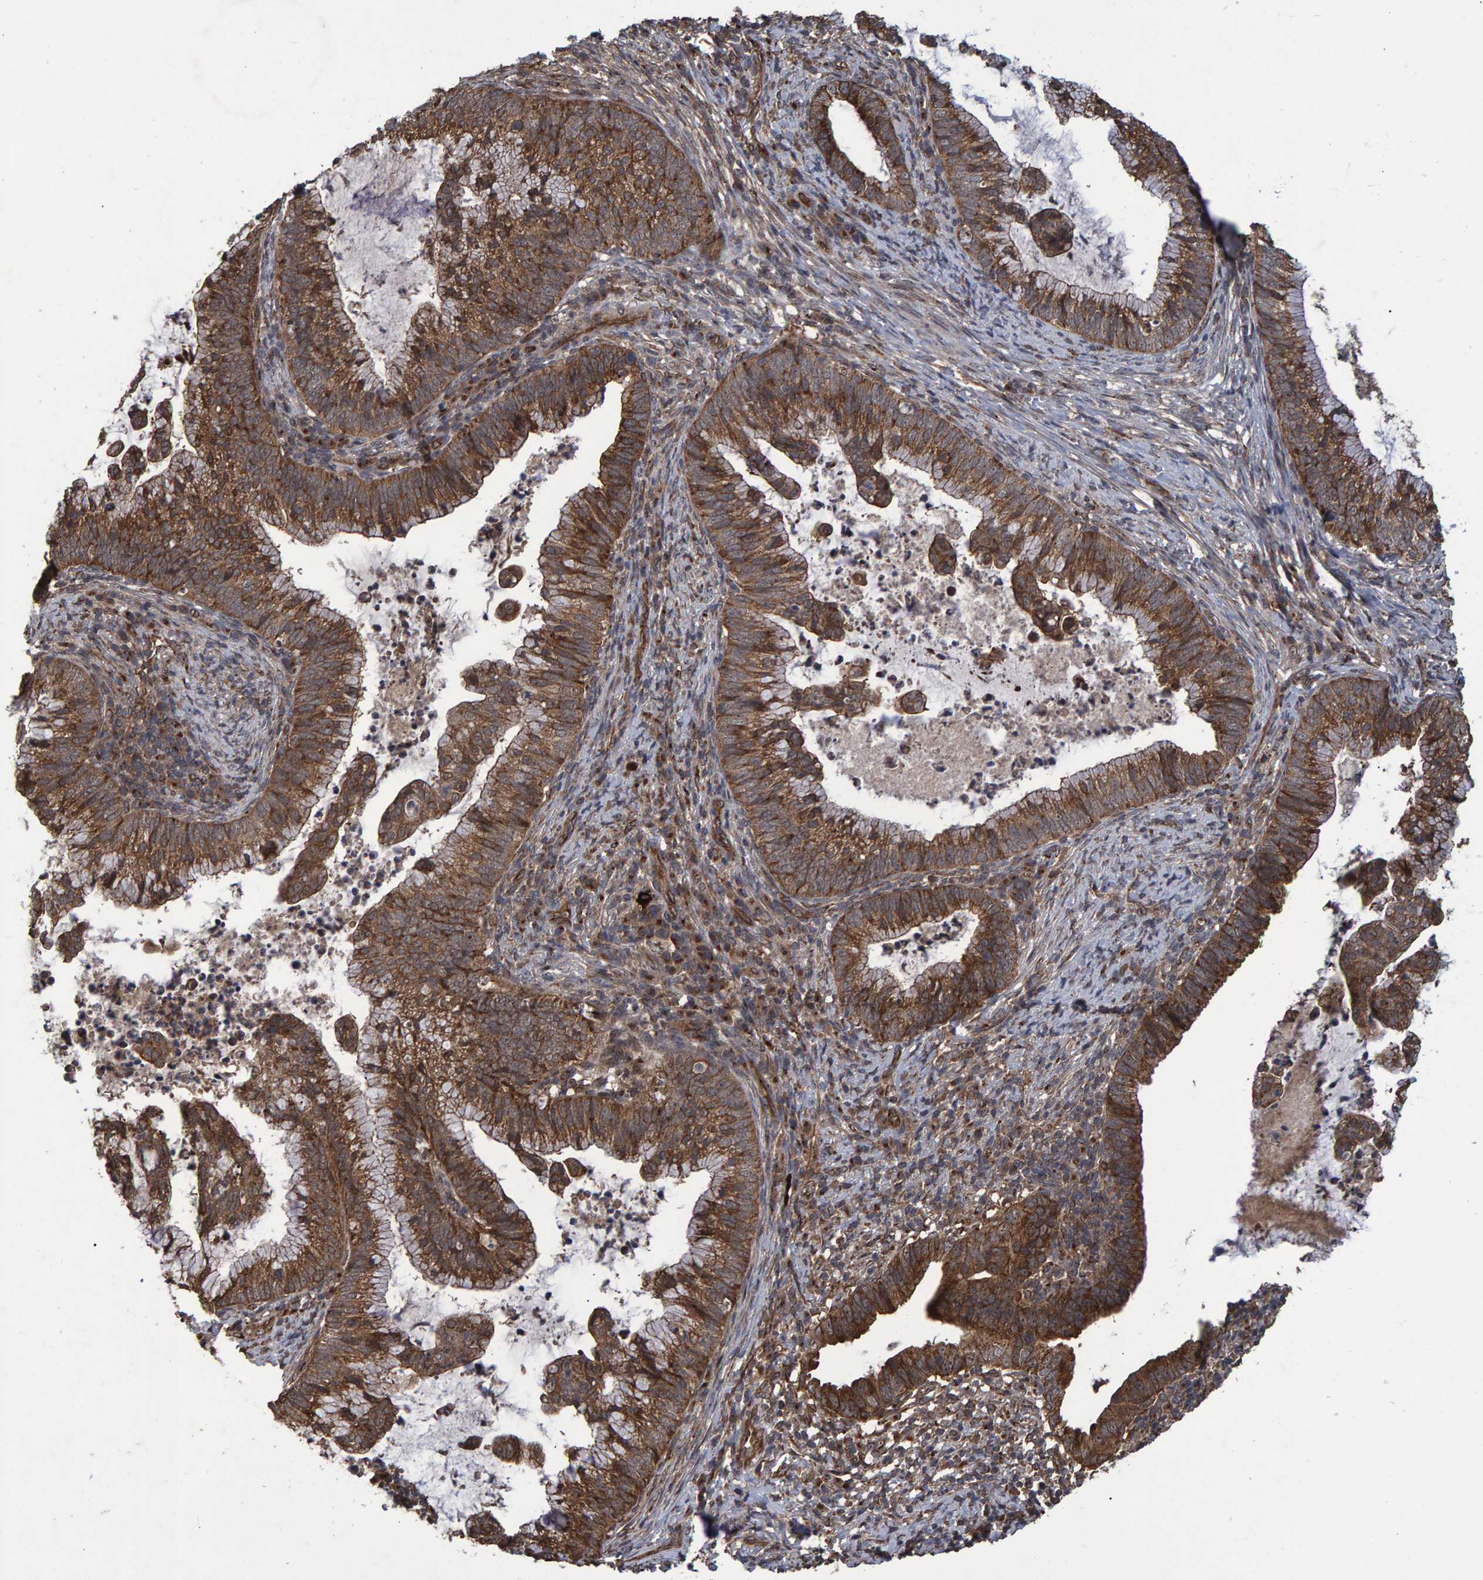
{"staining": {"intensity": "strong", "quantity": ">75%", "location": "cytoplasmic/membranous"}, "tissue": "cervical cancer", "cell_type": "Tumor cells", "image_type": "cancer", "snomed": [{"axis": "morphology", "description": "Adenocarcinoma, NOS"}, {"axis": "topography", "description": "Cervix"}], "caption": "Immunohistochemical staining of human adenocarcinoma (cervical) exhibits strong cytoplasmic/membranous protein positivity in about >75% of tumor cells.", "gene": "TRIM68", "patient": {"sex": "female", "age": 36}}